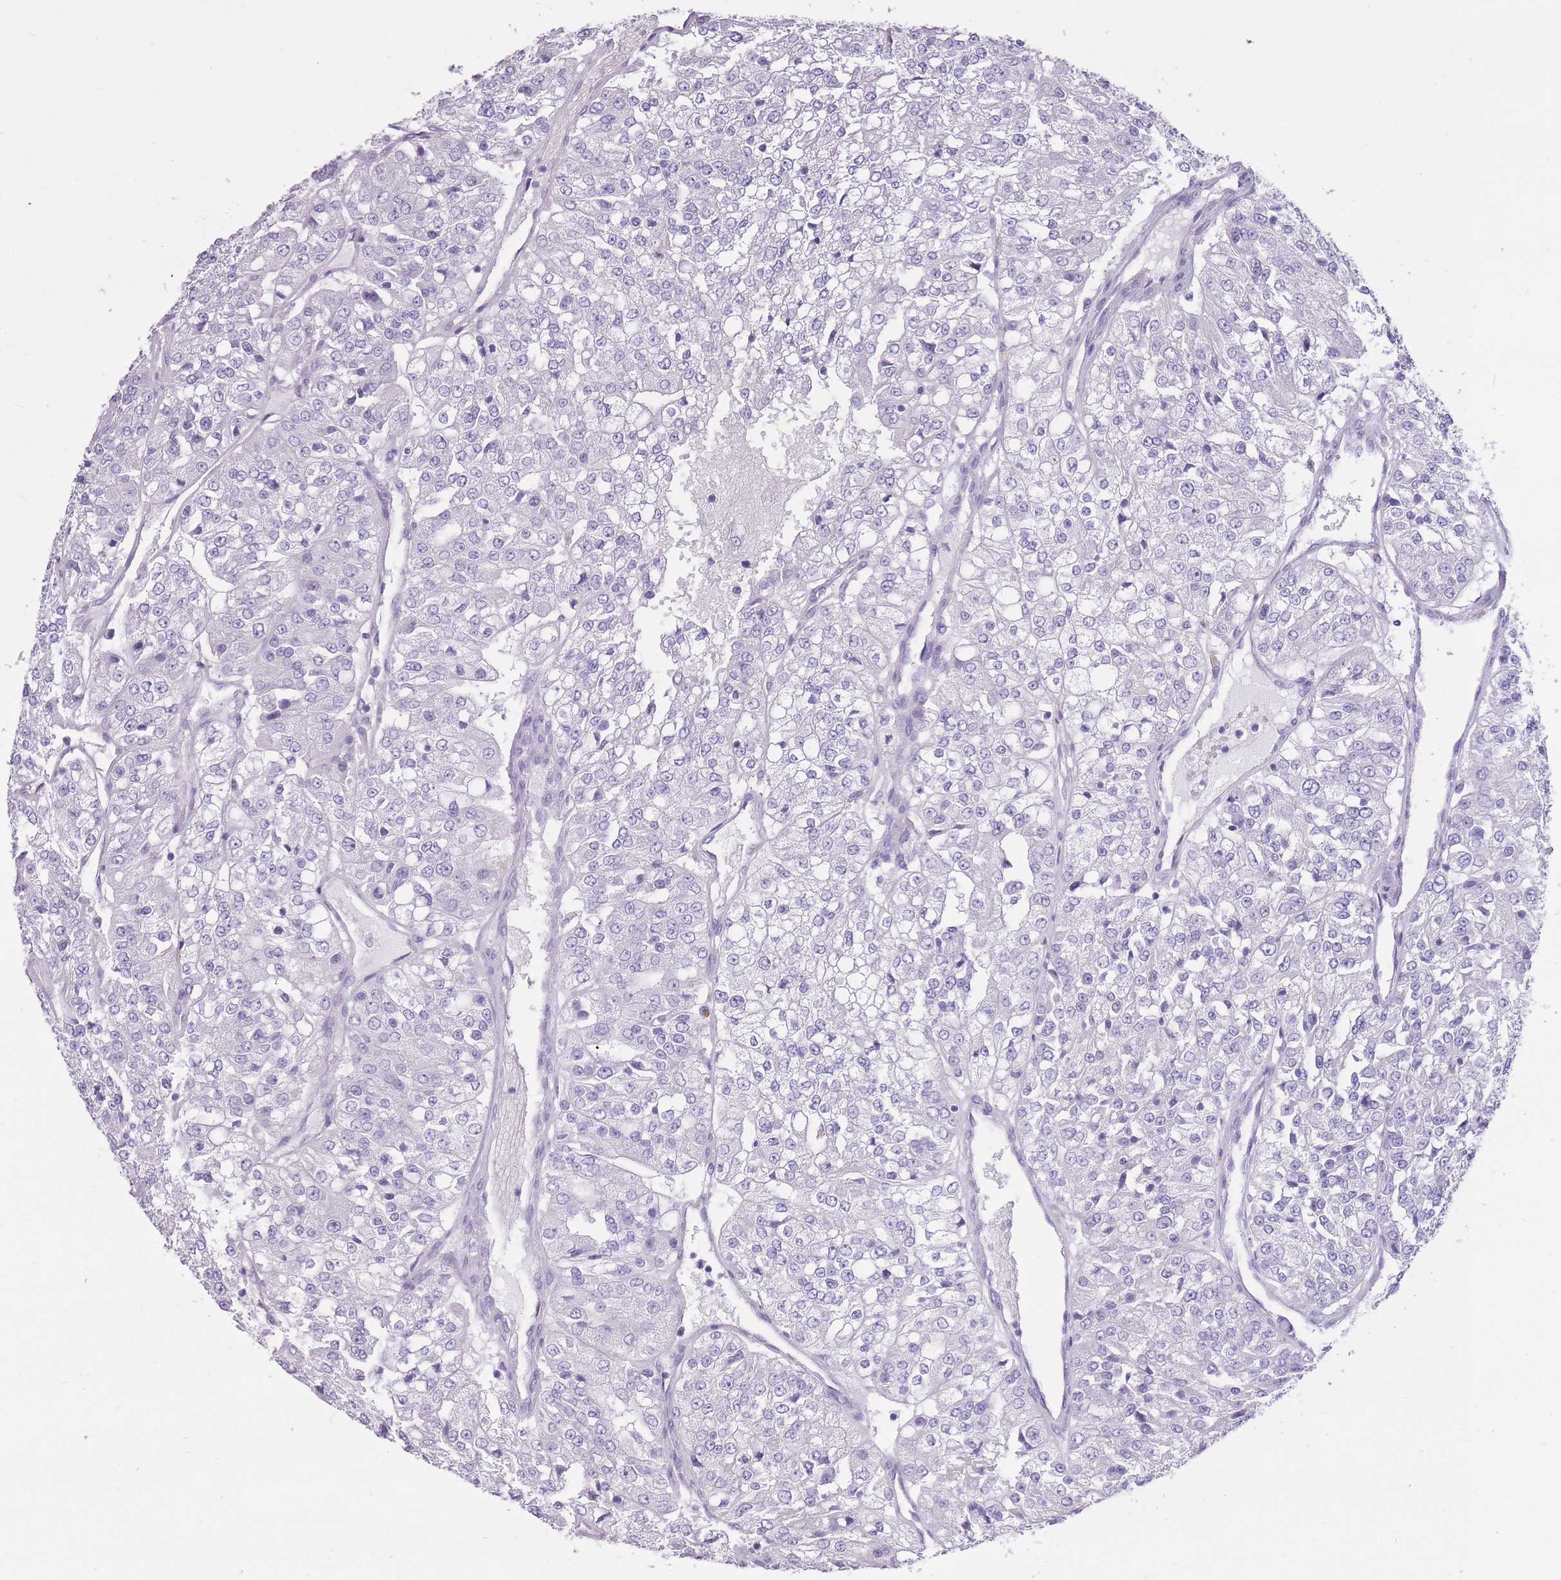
{"staining": {"intensity": "negative", "quantity": "none", "location": "none"}, "tissue": "renal cancer", "cell_type": "Tumor cells", "image_type": "cancer", "snomed": [{"axis": "morphology", "description": "Adenocarcinoma, NOS"}, {"axis": "topography", "description": "Kidney"}], "caption": "Immunohistochemistry (IHC) of human renal cancer (adenocarcinoma) reveals no staining in tumor cells.", "gene": "WDR70", "patient": {"sex": "female", "age": 63}}